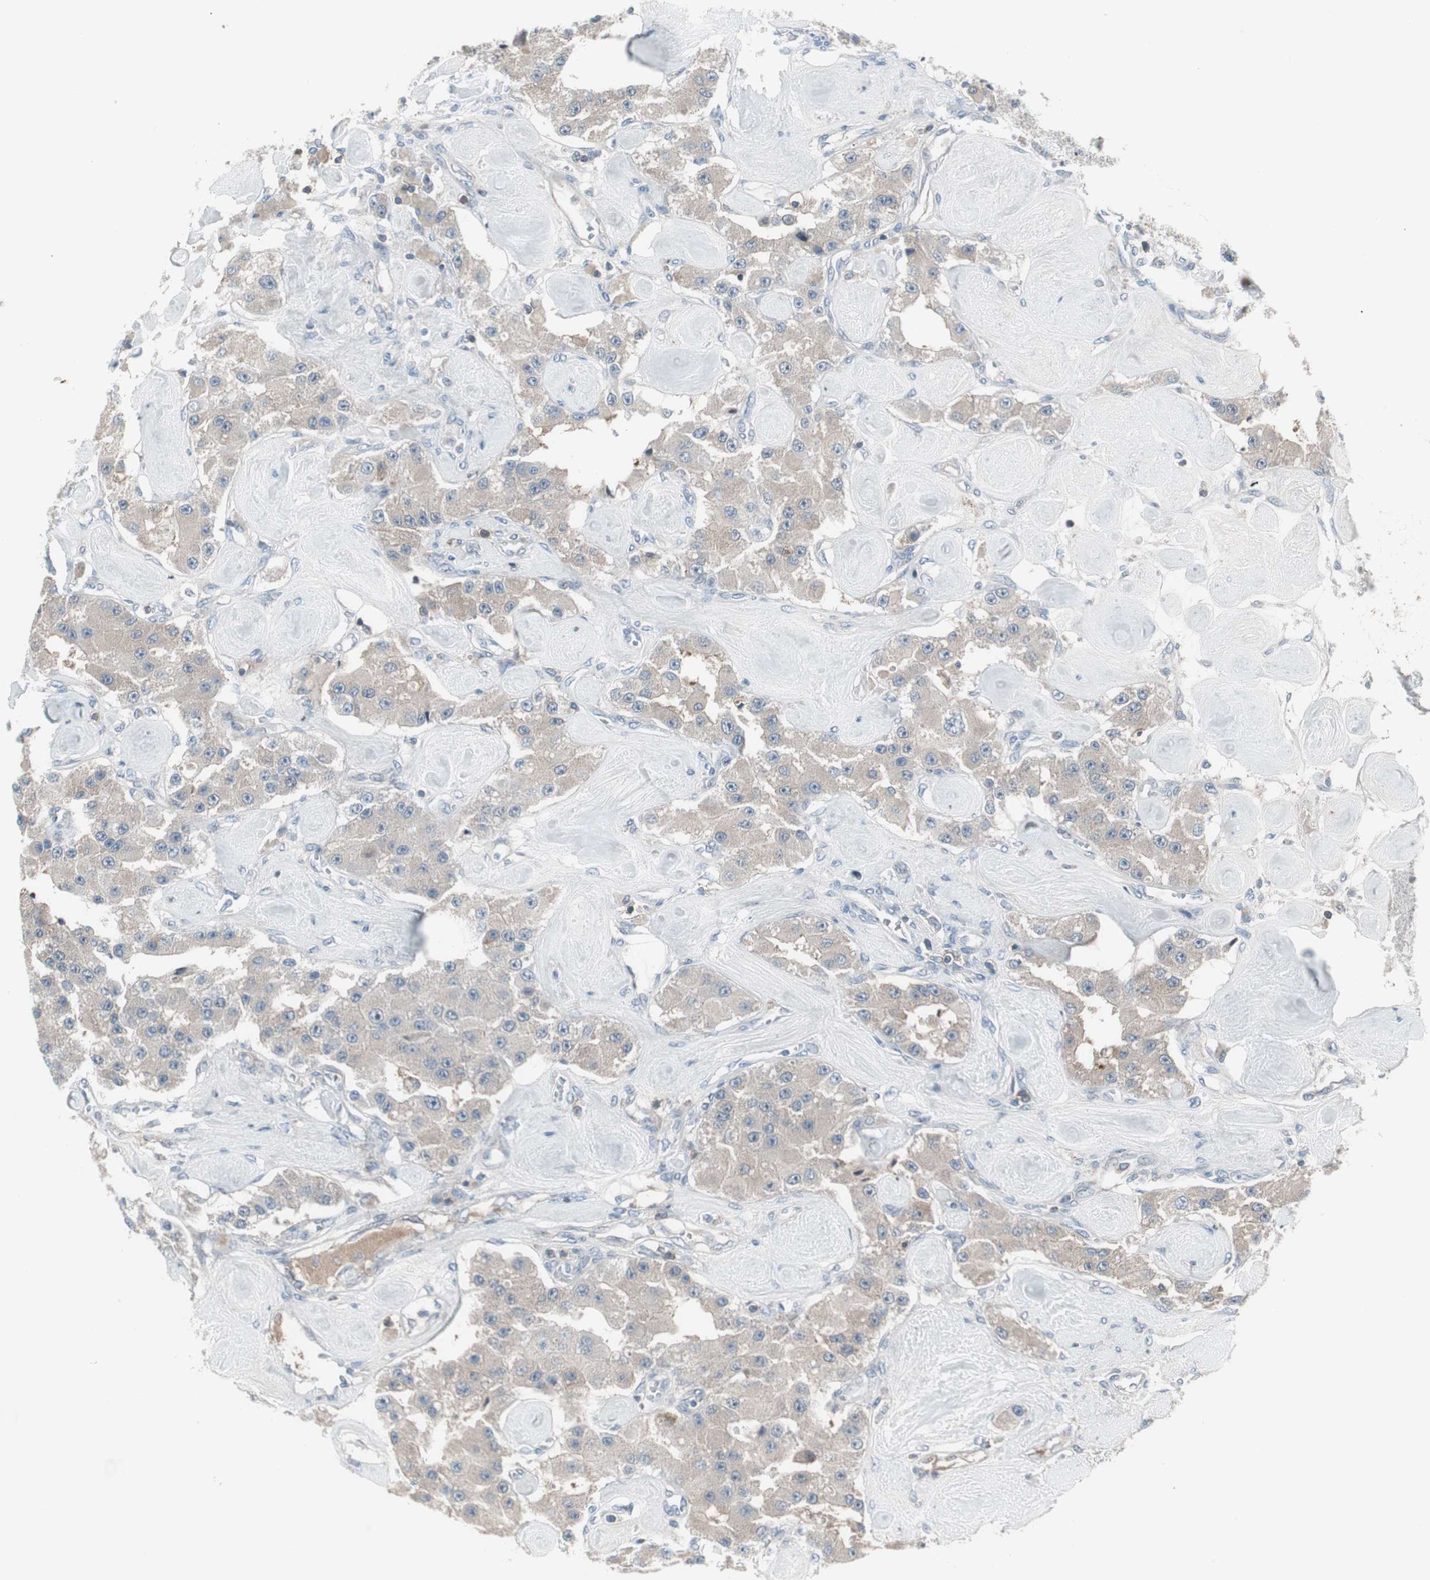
{"staining": {"intensity": "weak", "quantity": ">75%", "location": "cytoplasmic/membranous"}, "tissue": "carcinoid", "cell_type": "Tumor cells", "image_type": "cancer", "snomed": [{"axis": "morphology", "description": "Carcinoid, malignant, NOS"}, {"axis": "topography", "description": "Pancreas"}], "caption": "Tumor cells show weak cytoplasmic/membranous expression in approximately >75% of cells in carcinoid.", "gene": "ZSCAN32", "patient": {"sex": "male", "age": 41}}